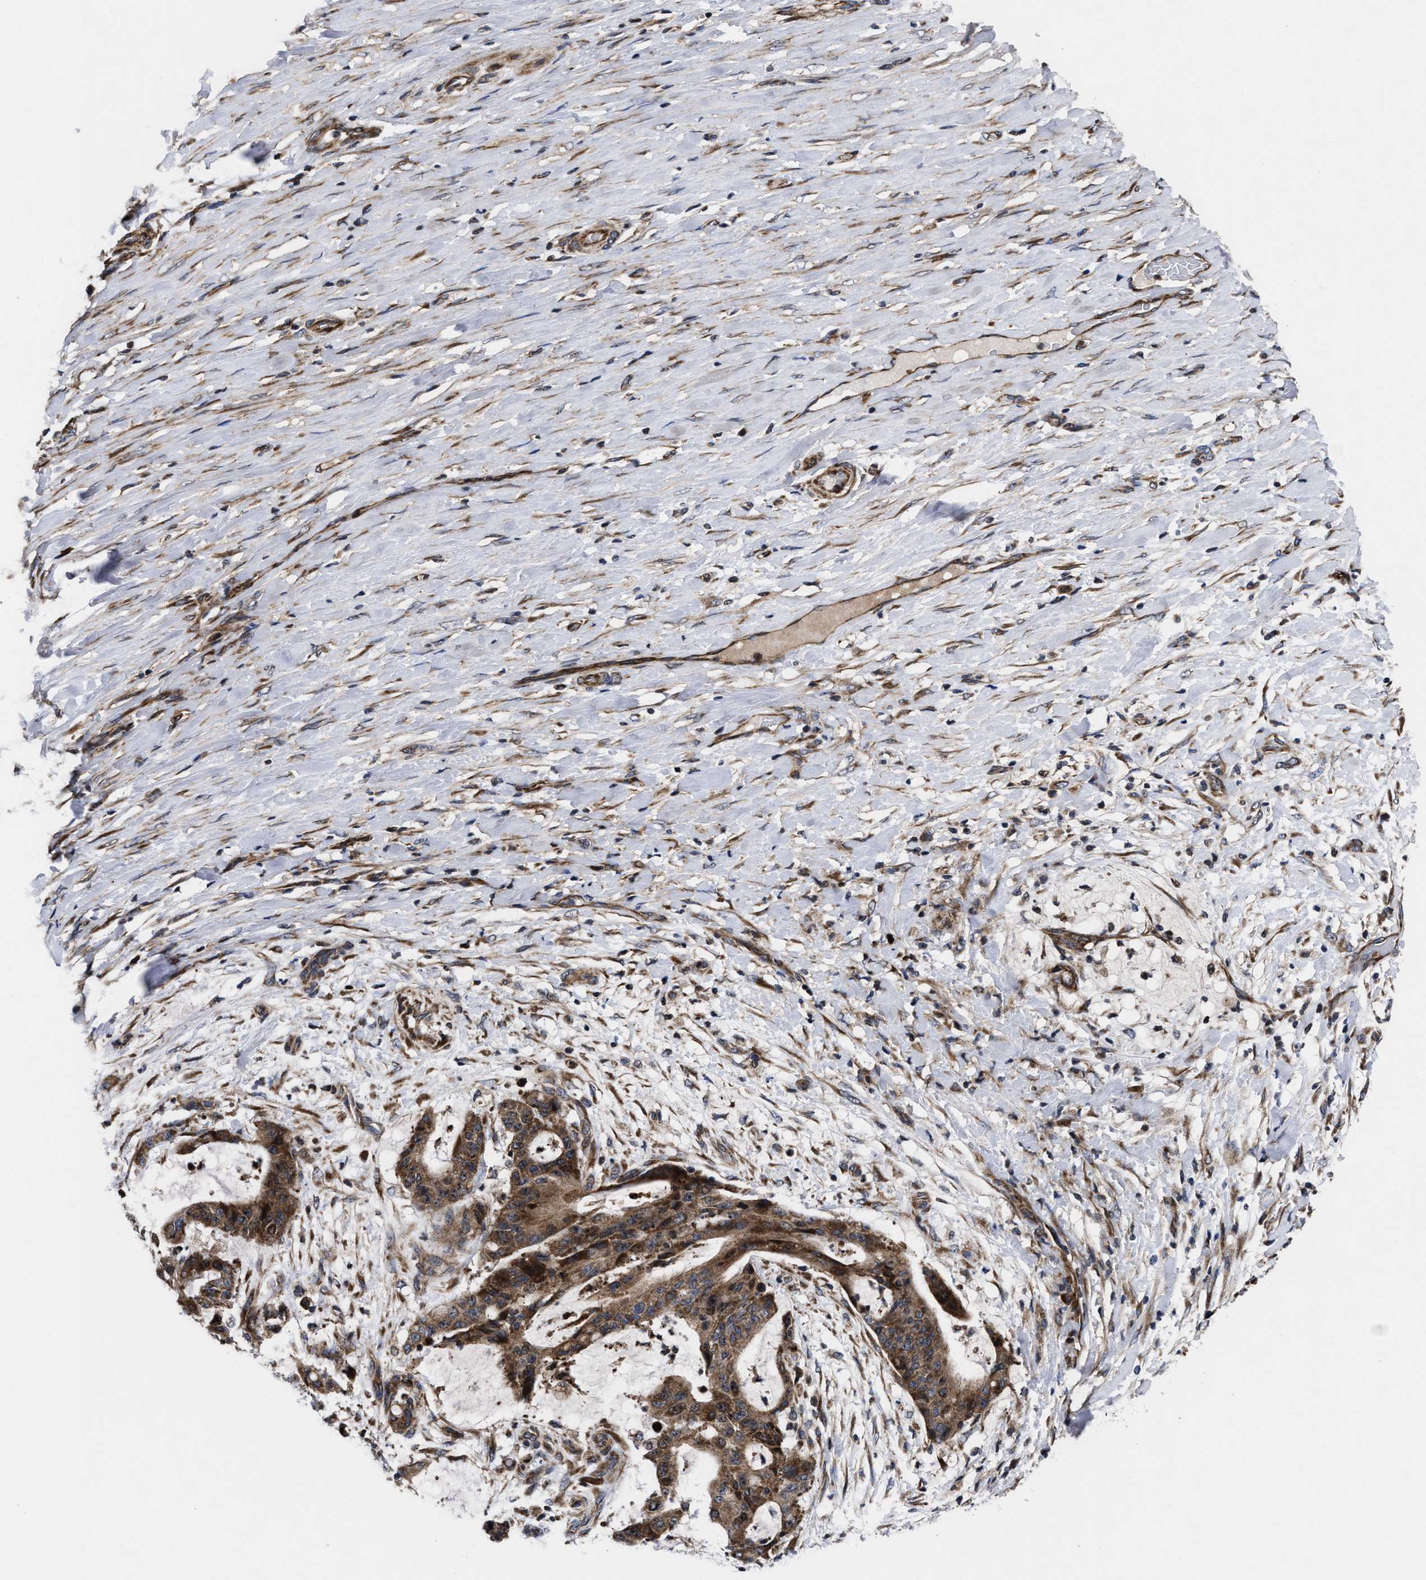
{"staining": {"intensity": "moderate", "quantity": ">75%", "location": "cytoplasmic/membranous"}, "tissue": "liver cancer", "cell_type": "Tumor cells", "image_type": "cancer", "snomed": [{"axis": "morphology", "description": "Cholangiocarcinoma"}, {"axis": "topography", "description": "Liver"}], "caption": "A medium amount of moderate cytoplasmic/membranous expression is identified in about >75% of tumor cells in liver cholangiocarcinoma tissue.", "gene": "MRPL50", "patient": {"sex": "female", "age": 73}}